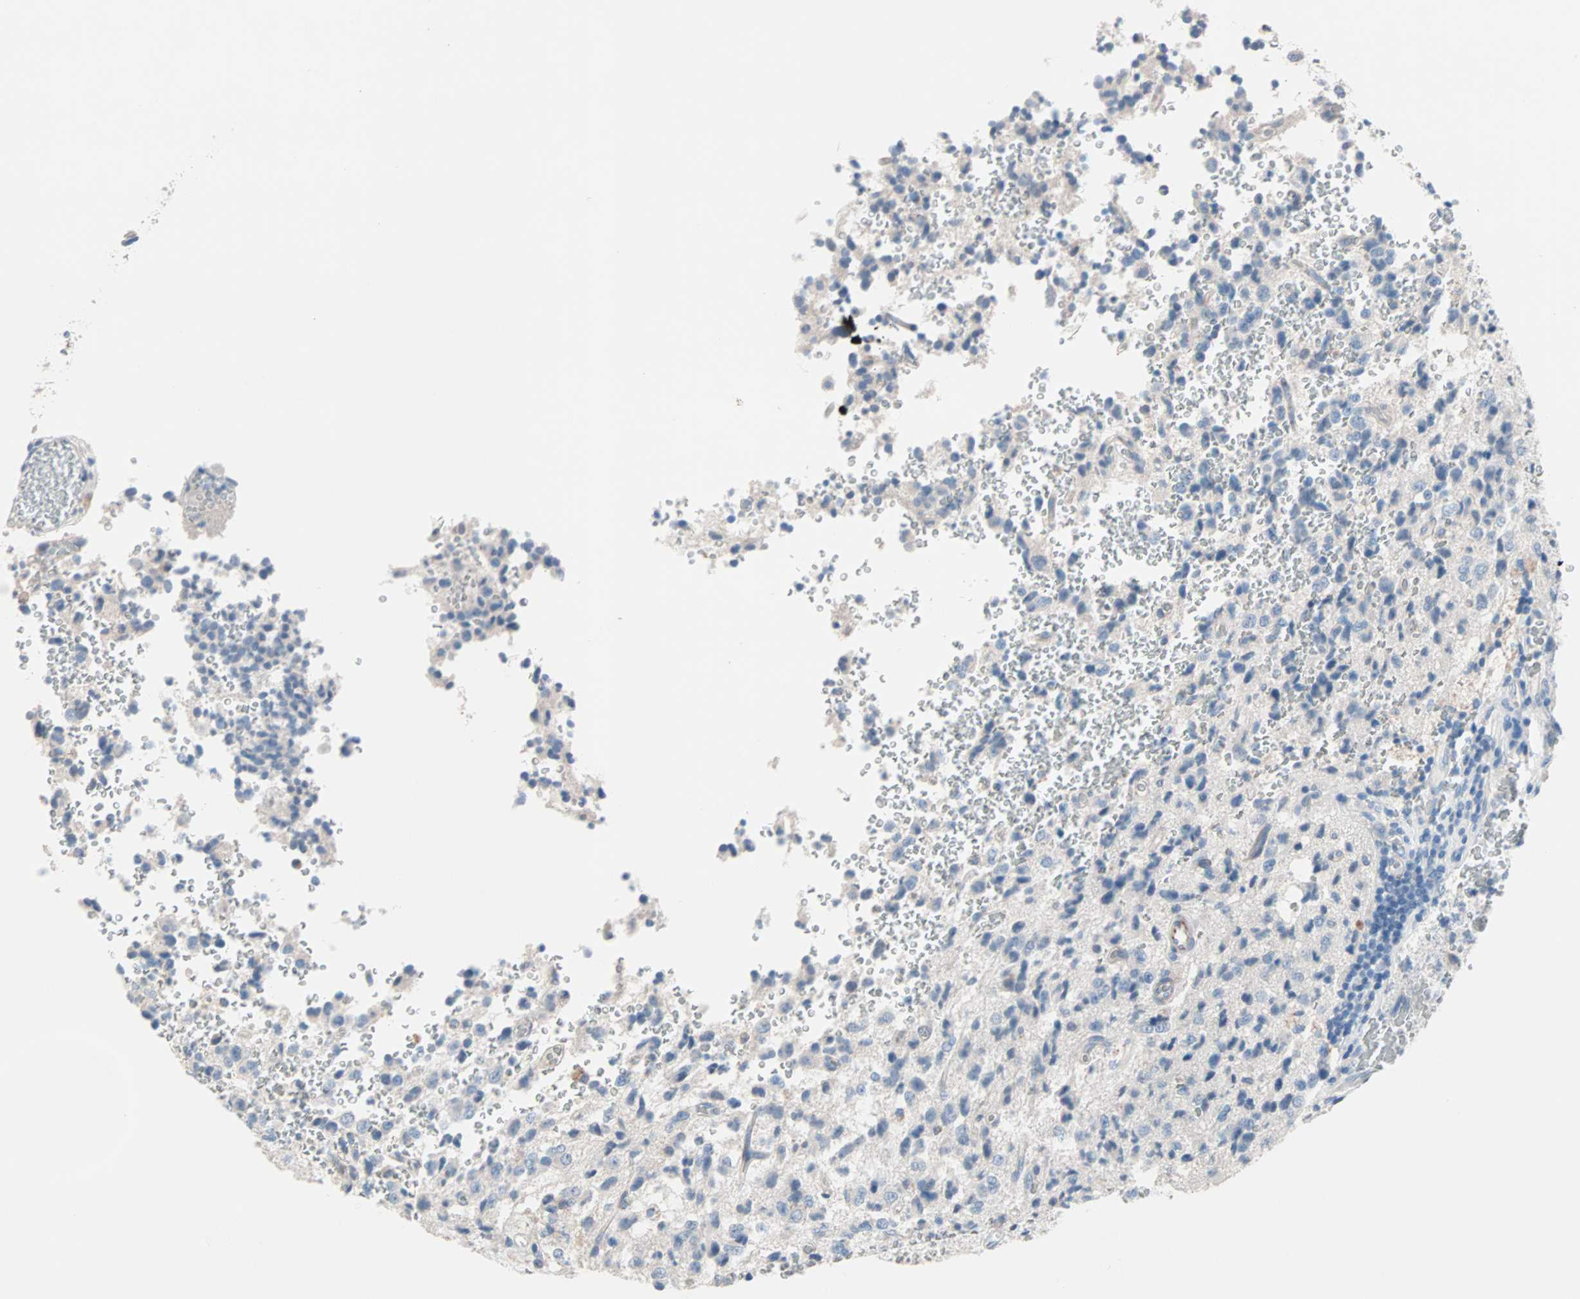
{"staining": {"intensity": "negative", "quantity": "none", "location": "none"}, "tissue": "glioma", "cell_type": "Tumor cells", "image_type": "cancer", "snomed": [{"axis": "morphology", "description": "Glioma, malignant, High grade"}, {"axis": "topography", "description": "pancreas cauda"}], "caption": "A micrograph of high-grade glioma (malignant) stained for a protein exhibits no brown staining in tumor cells.", "gene": "ULBP1", "patient": {"sex": "male", "age": 60}}